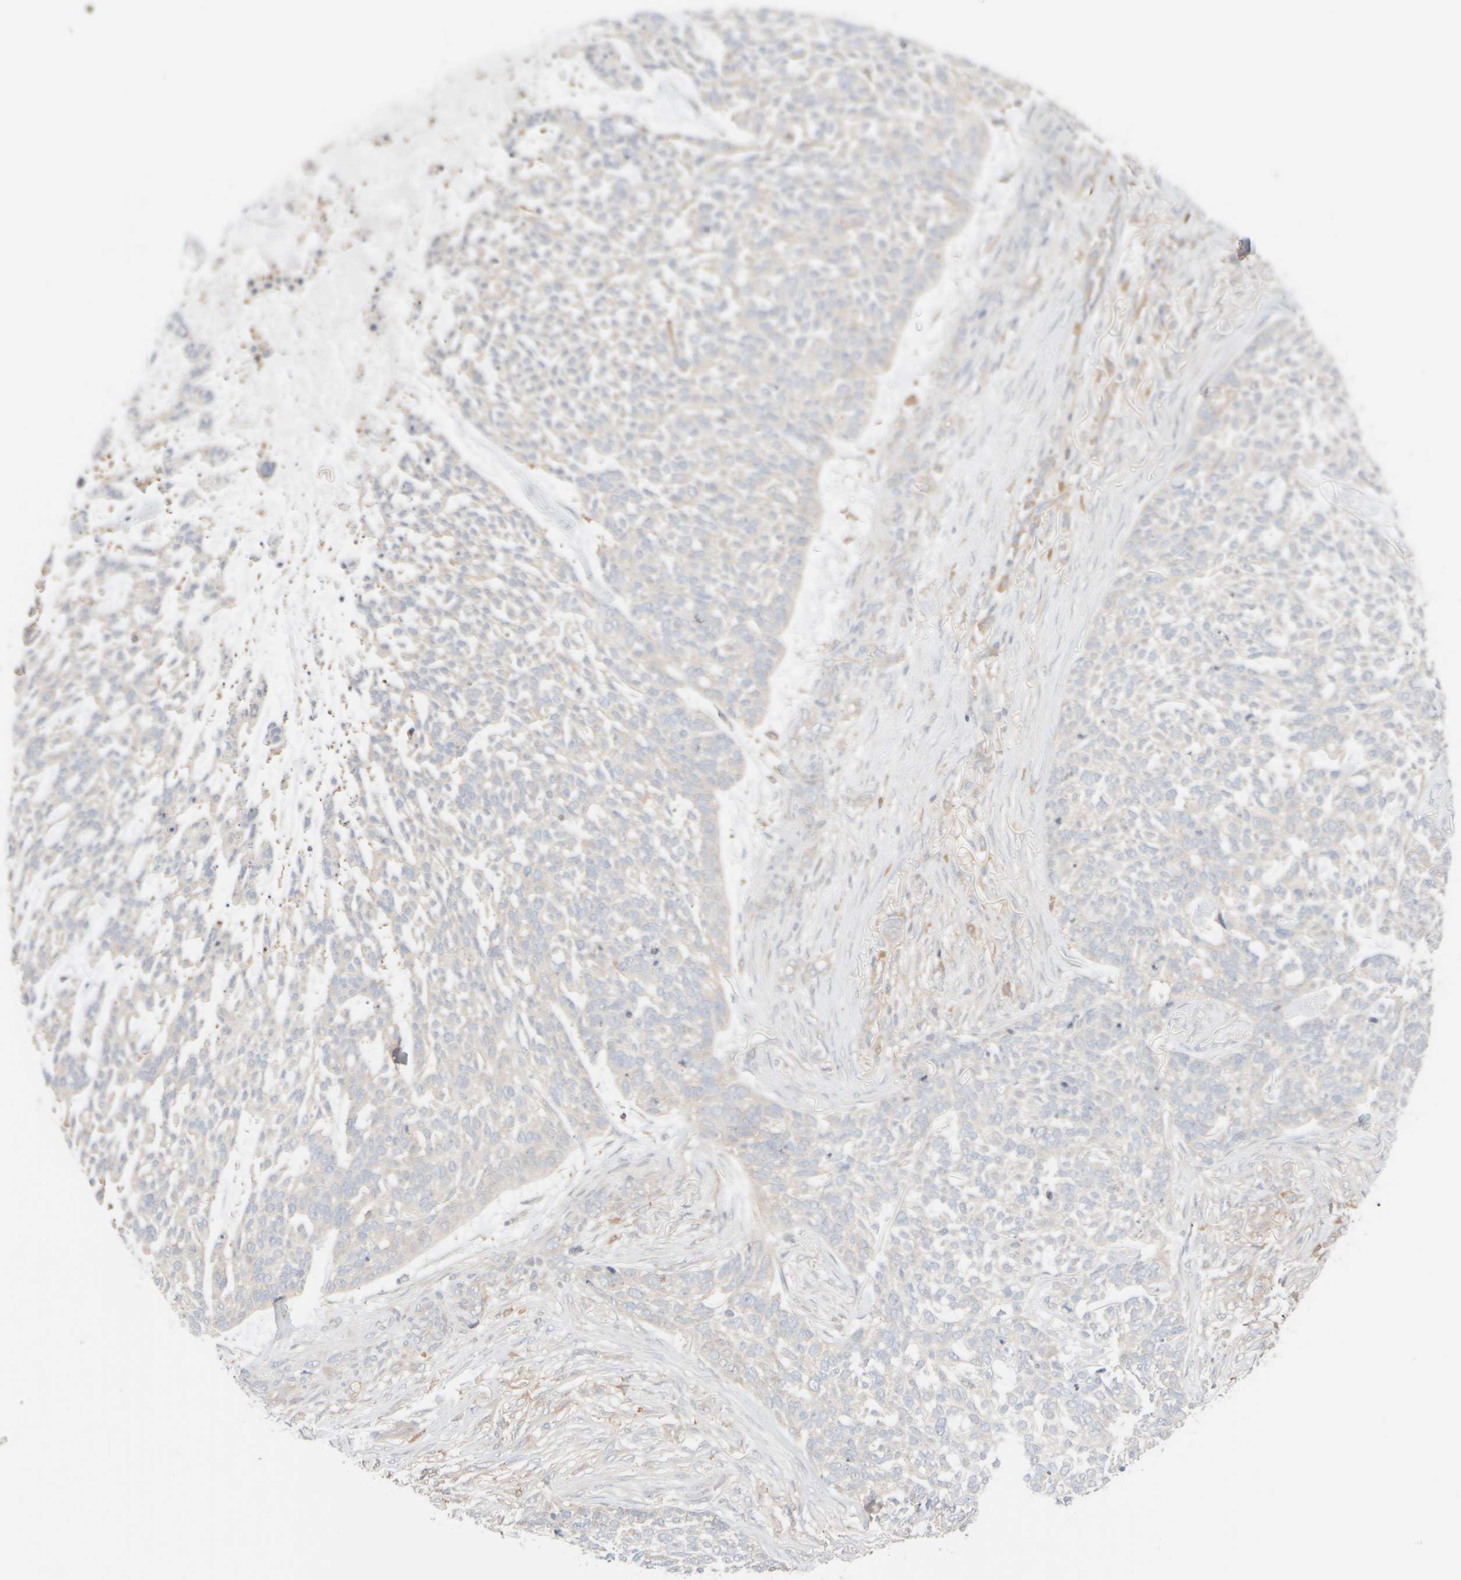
{"staining": {"intensity": "weak", "quantity": "<25%", "location": "cytoplasmic/membranous"}, "tissue": "skin cancer", "cell_type": "Tumor cells", "image_type": "cancer", "snomed": [{"axis": "morphology", "description": "Basal cell carcinoma"}, {"axis": "topography", "description": "Skin"}], "caption": "Immunohistochemical staining of basal cell carcinoma (skin) demonstrates no significant expression in tumor cells. Brightfield microscopy of immunohistochemistry stained with DAB (brown) and hematoxylin (blue), captured at high magnification.", "gene": "RABEP1", "patient": {"sex": "female", "age": 64}}